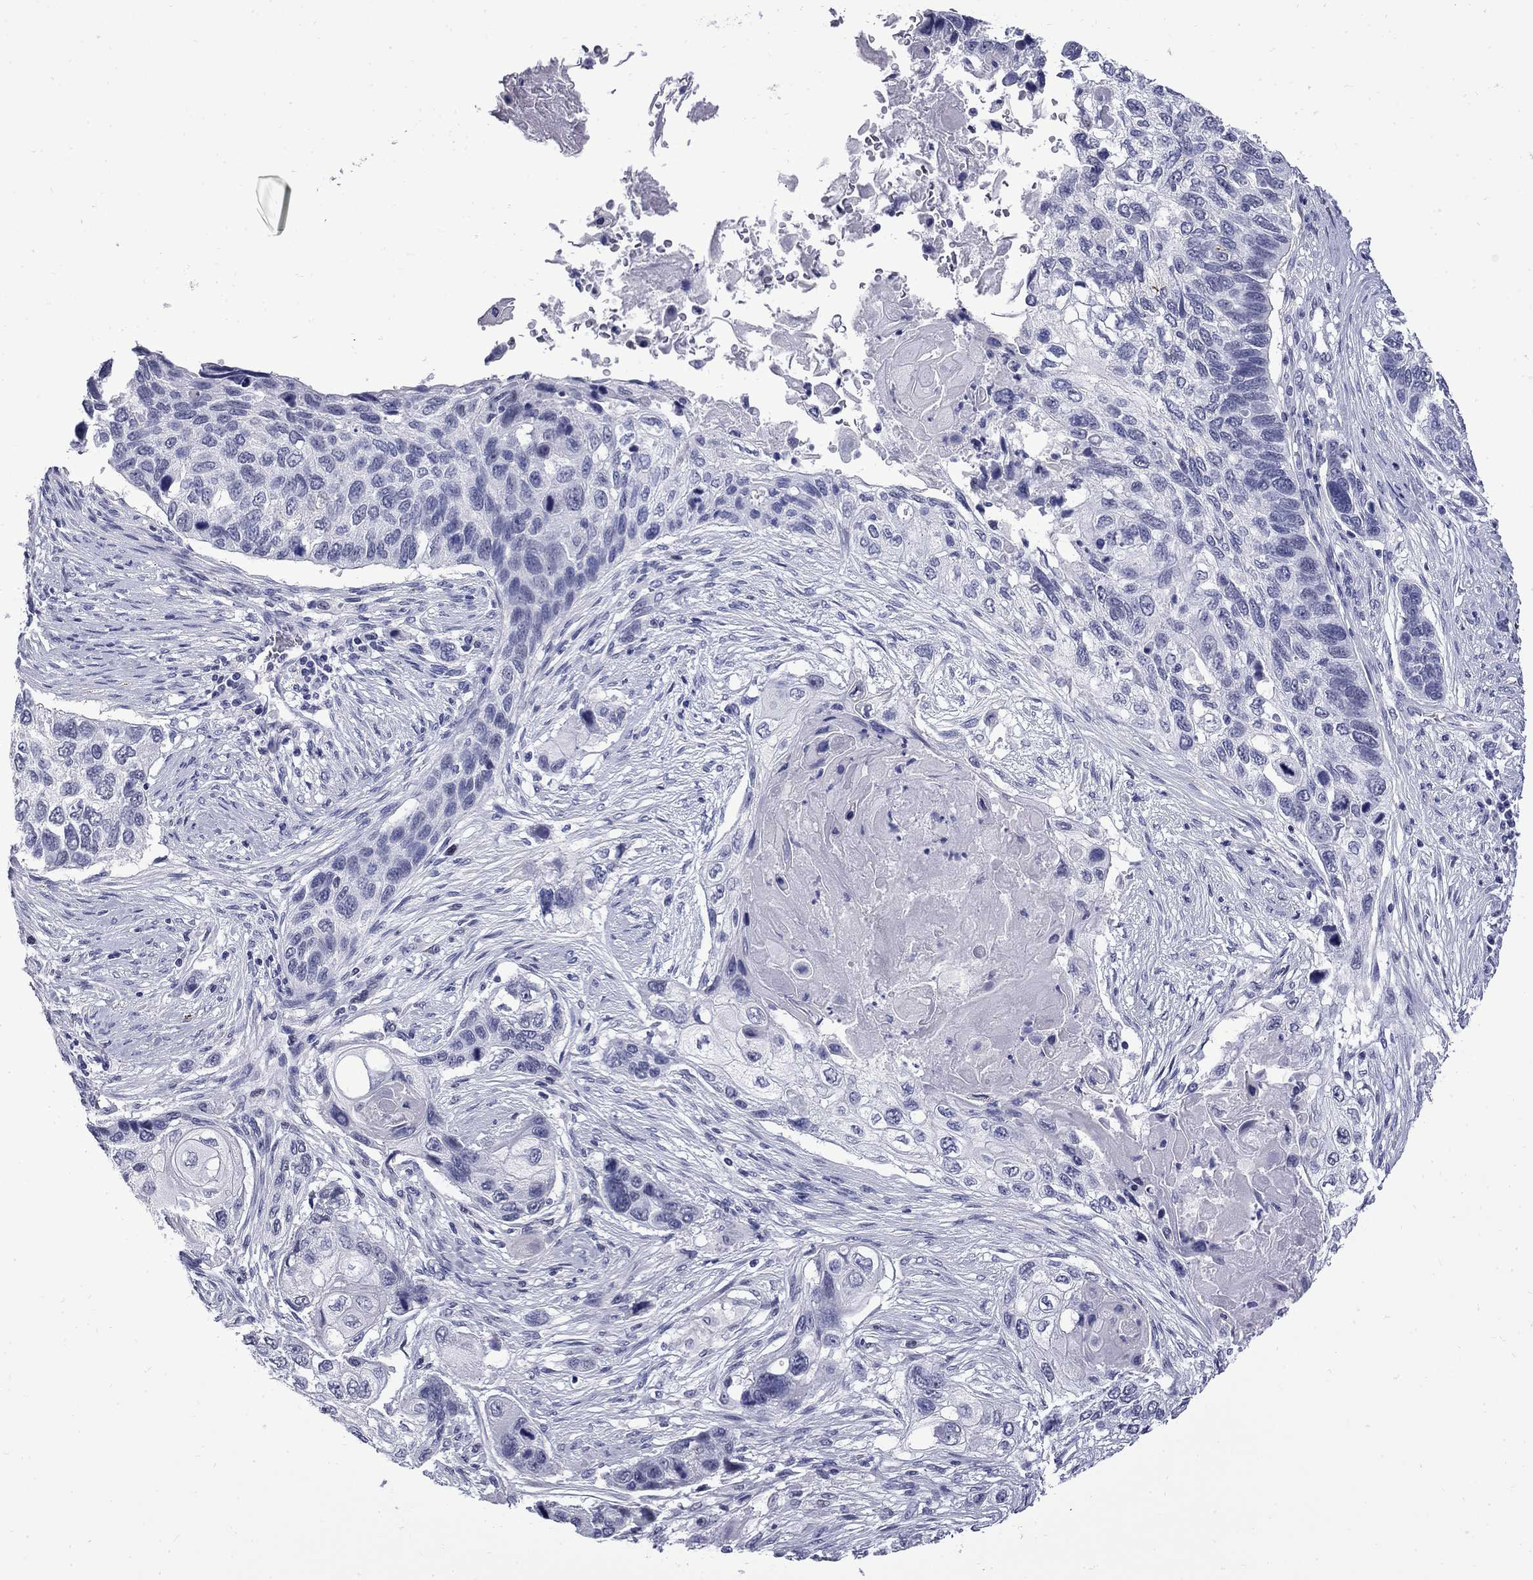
{"staining": {"intensity": "negative", "quantity": "none", "location": "none"}, "tissue": "lung cancer", "cell_type": "Tumor cells", "image_type": "cancer", "snomed": [{"axis": "morphology", "description": "Normal tissue, NOS"}, {"axis": "morphology", "description": "Squamous cell carcinoma, NOS"}, {"axis": "topography", "description": "Bronchus"}, {"axis": "topography", "description": "Lung"}], "caption": "Immunohistochemical staining of lung cancer (squamous cell carcinoma) reveals no significant expression in tumor cells.", "gene": "MGARP", "patient": {"sex": "male", "age": 69}}